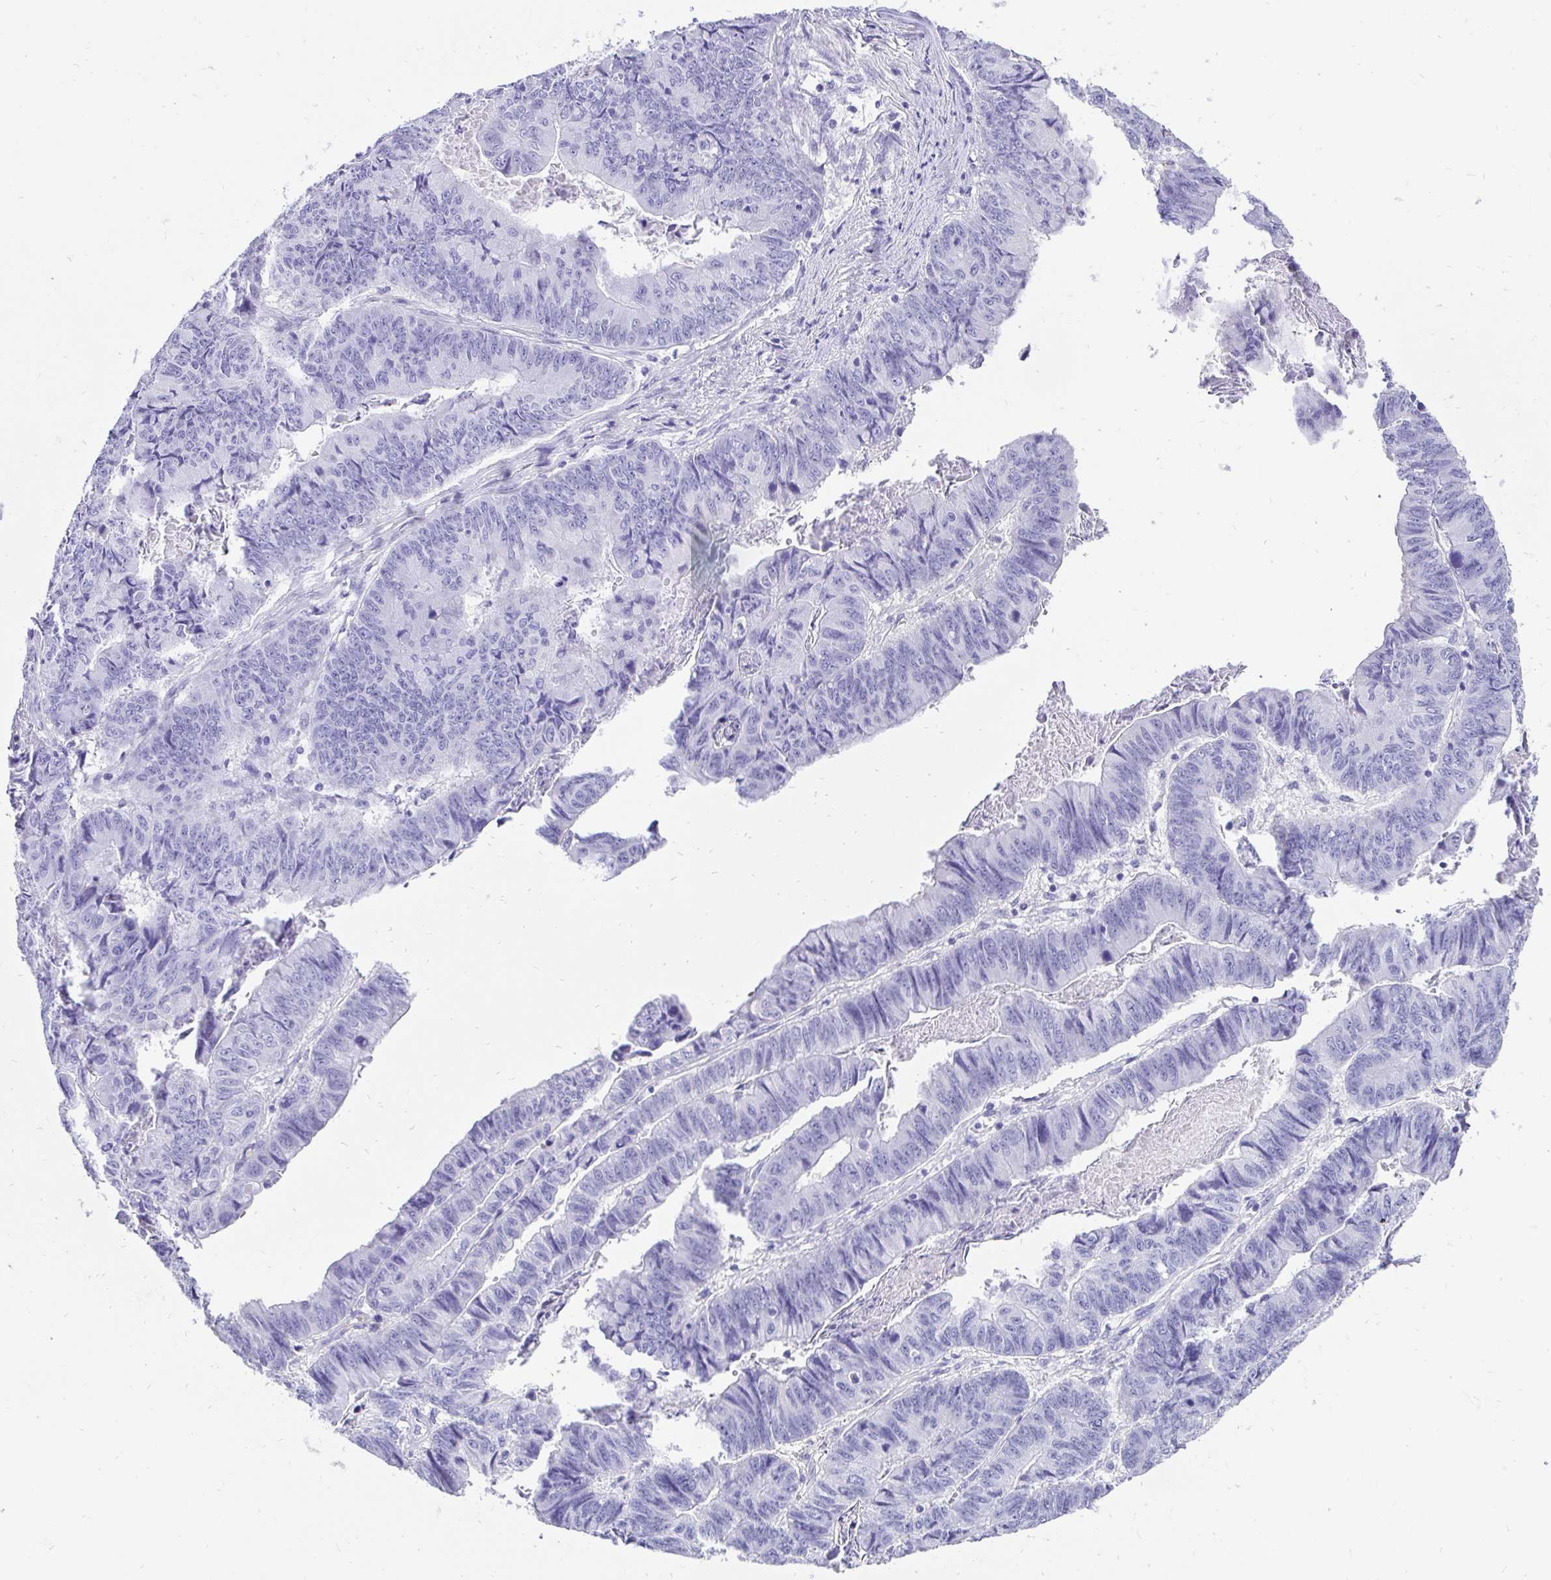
{"staining": {"intensity": "negative", "quantity": "none", "location": "none"}, "tissue": "stomach cancer", "cell_type": "Tumor cells", "image_type": "cancer", "snomed": [{"axis": "morphology", "description": "Adenocarcinoma, NOS"}, {"axis": "topography", "description": "Stomach, lower"}], "caption": "Immunohistochemical staining of stomach cancer reveals no significant staining in tumor cells. Nuclei are stained in blue.", "gene": "KRT13", "patient": {"sex": "male", "age": 77}}